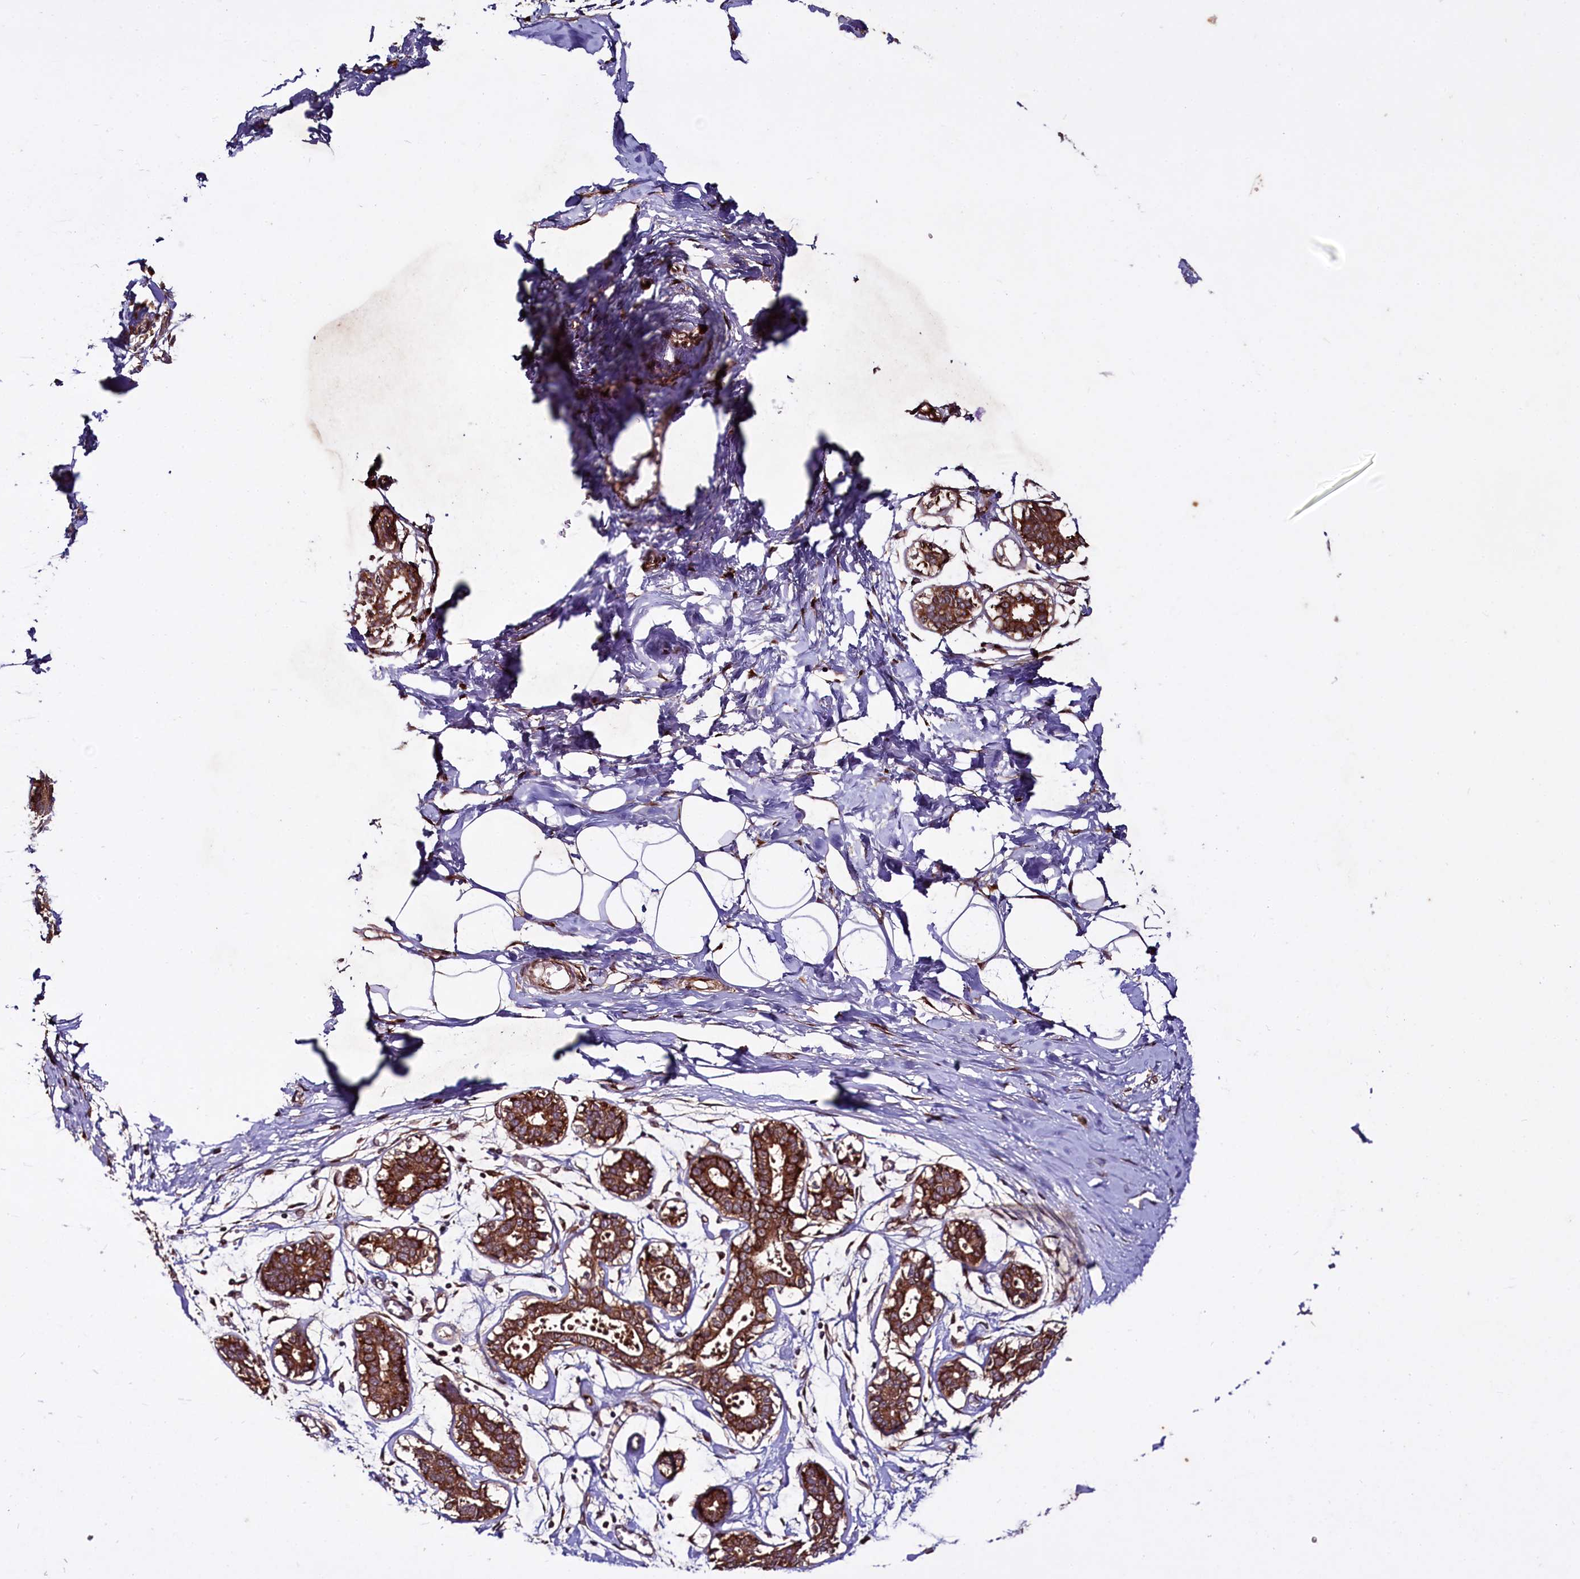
{"staining": {"intensity": "strong", "quantity": ">75%", "location": "cytoplasmic/membranous"}, "tissue": "breast", "cell_type": "Adipocytes", "image_type": "normal", "snomed": [{"axis": "morphology", "description": "Normal tissue, NOS"}, {"axis": "topography", "description": "Breast"}], "caption": "Immunohistochemistry of normal breast reveals high levels of strong cytoplasmic/membranous expression in about >75% of adipocytes. (DAB IHC, brown staining for protein, blue staining for nuclei).", "gene": "DCP1B", "patient": {"sex": "female", "age": 27}}